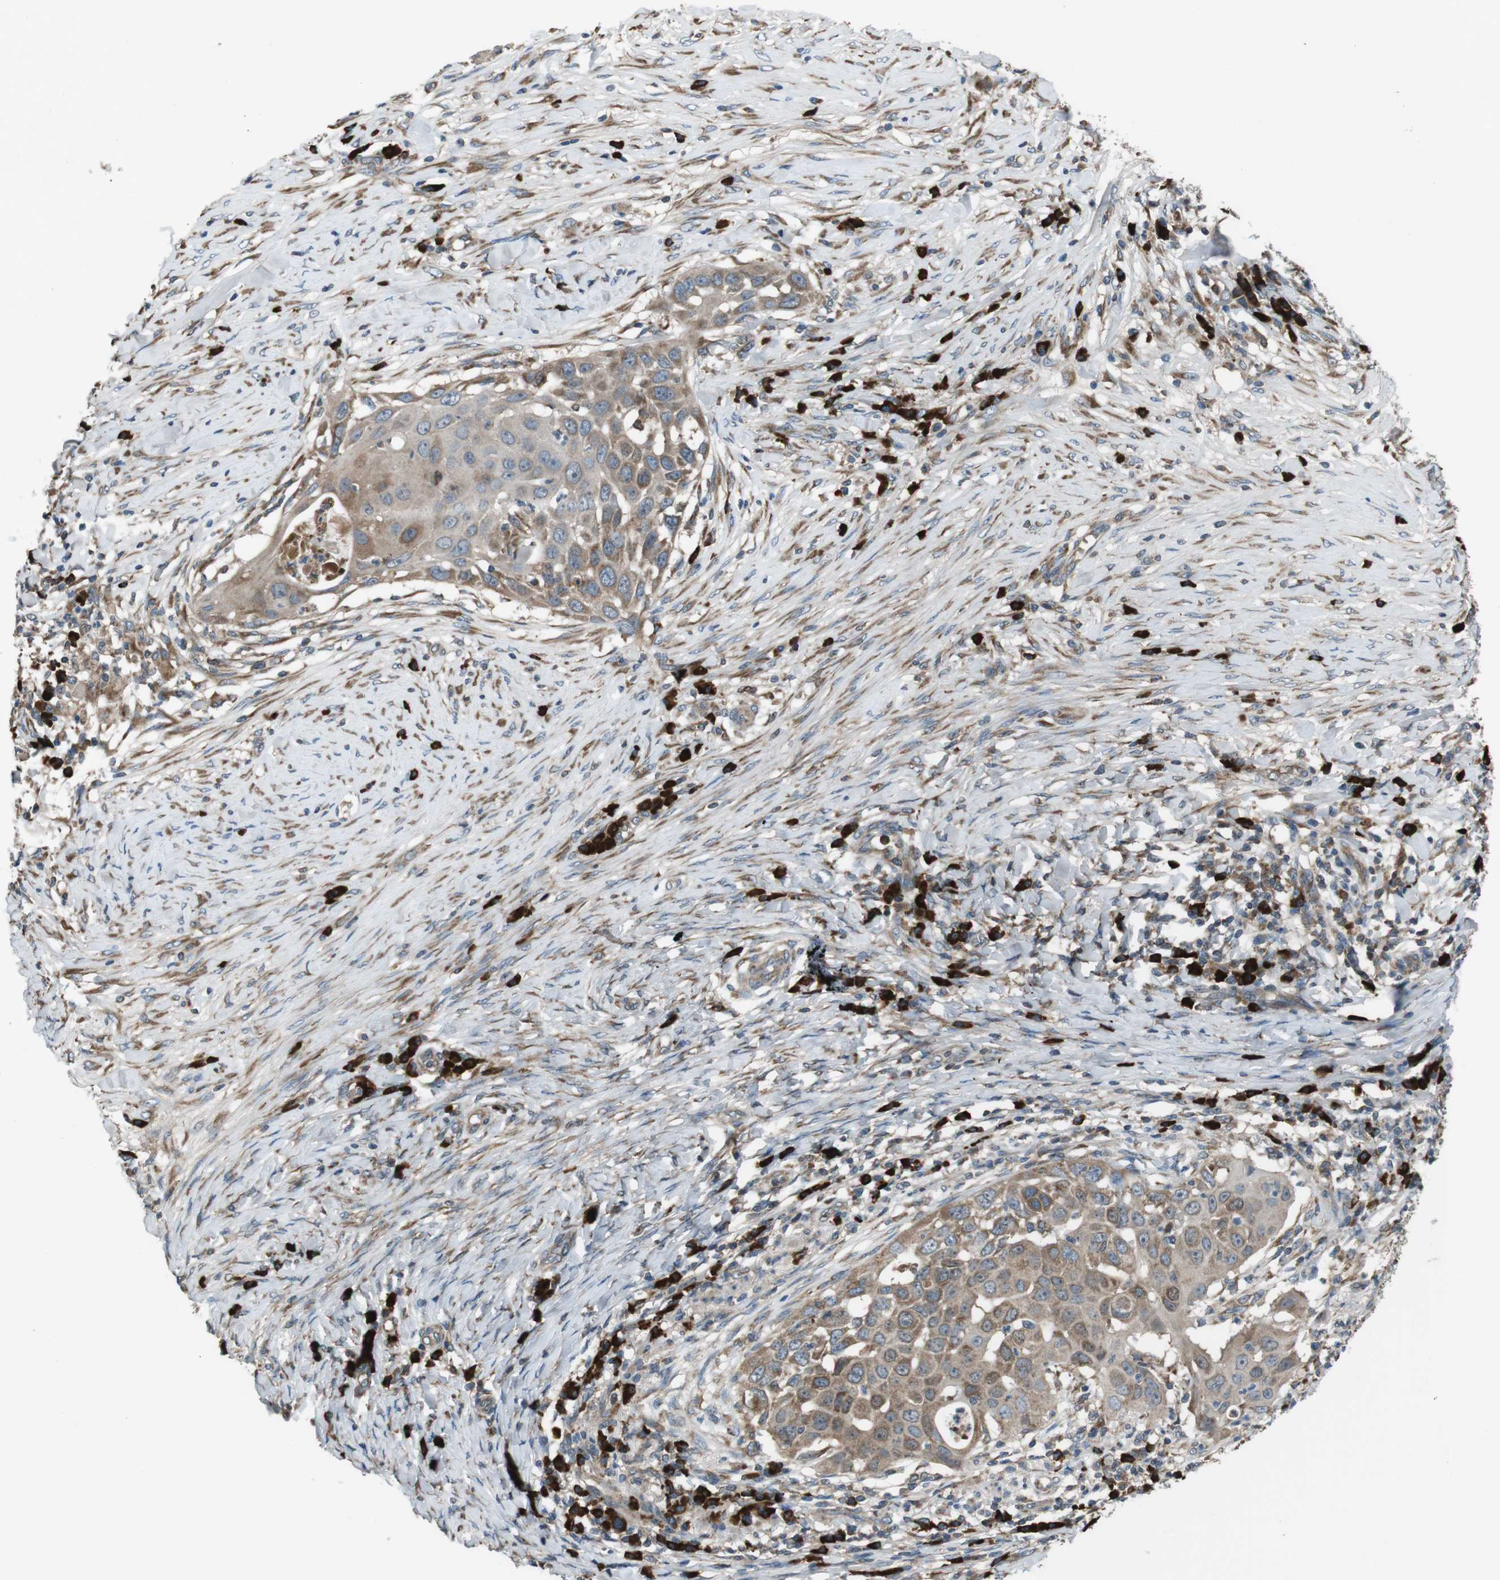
{"staining": {"intensity": "moderate", "quantity": ">75%", "location": "cytoplasmic/membranous"}, "tissue": "skin cancer", "cell_type": "Tumor cells", "image_type": "cancer", "snomed": [{"axis": "morphology", "description": "Squamous cell carcinoma, NOS"}, {"axis": "topography", "description": "Skin"}], "caption": "A photomicrograph showing moderate cytoplasmic/membranous expression in about >75% of tumor cells in skin squamous cell carcinoma, as visualized by brown immunohistochemical staining.", "gene": "SSR3", "patient": {"sex": "female", "age": 44}}